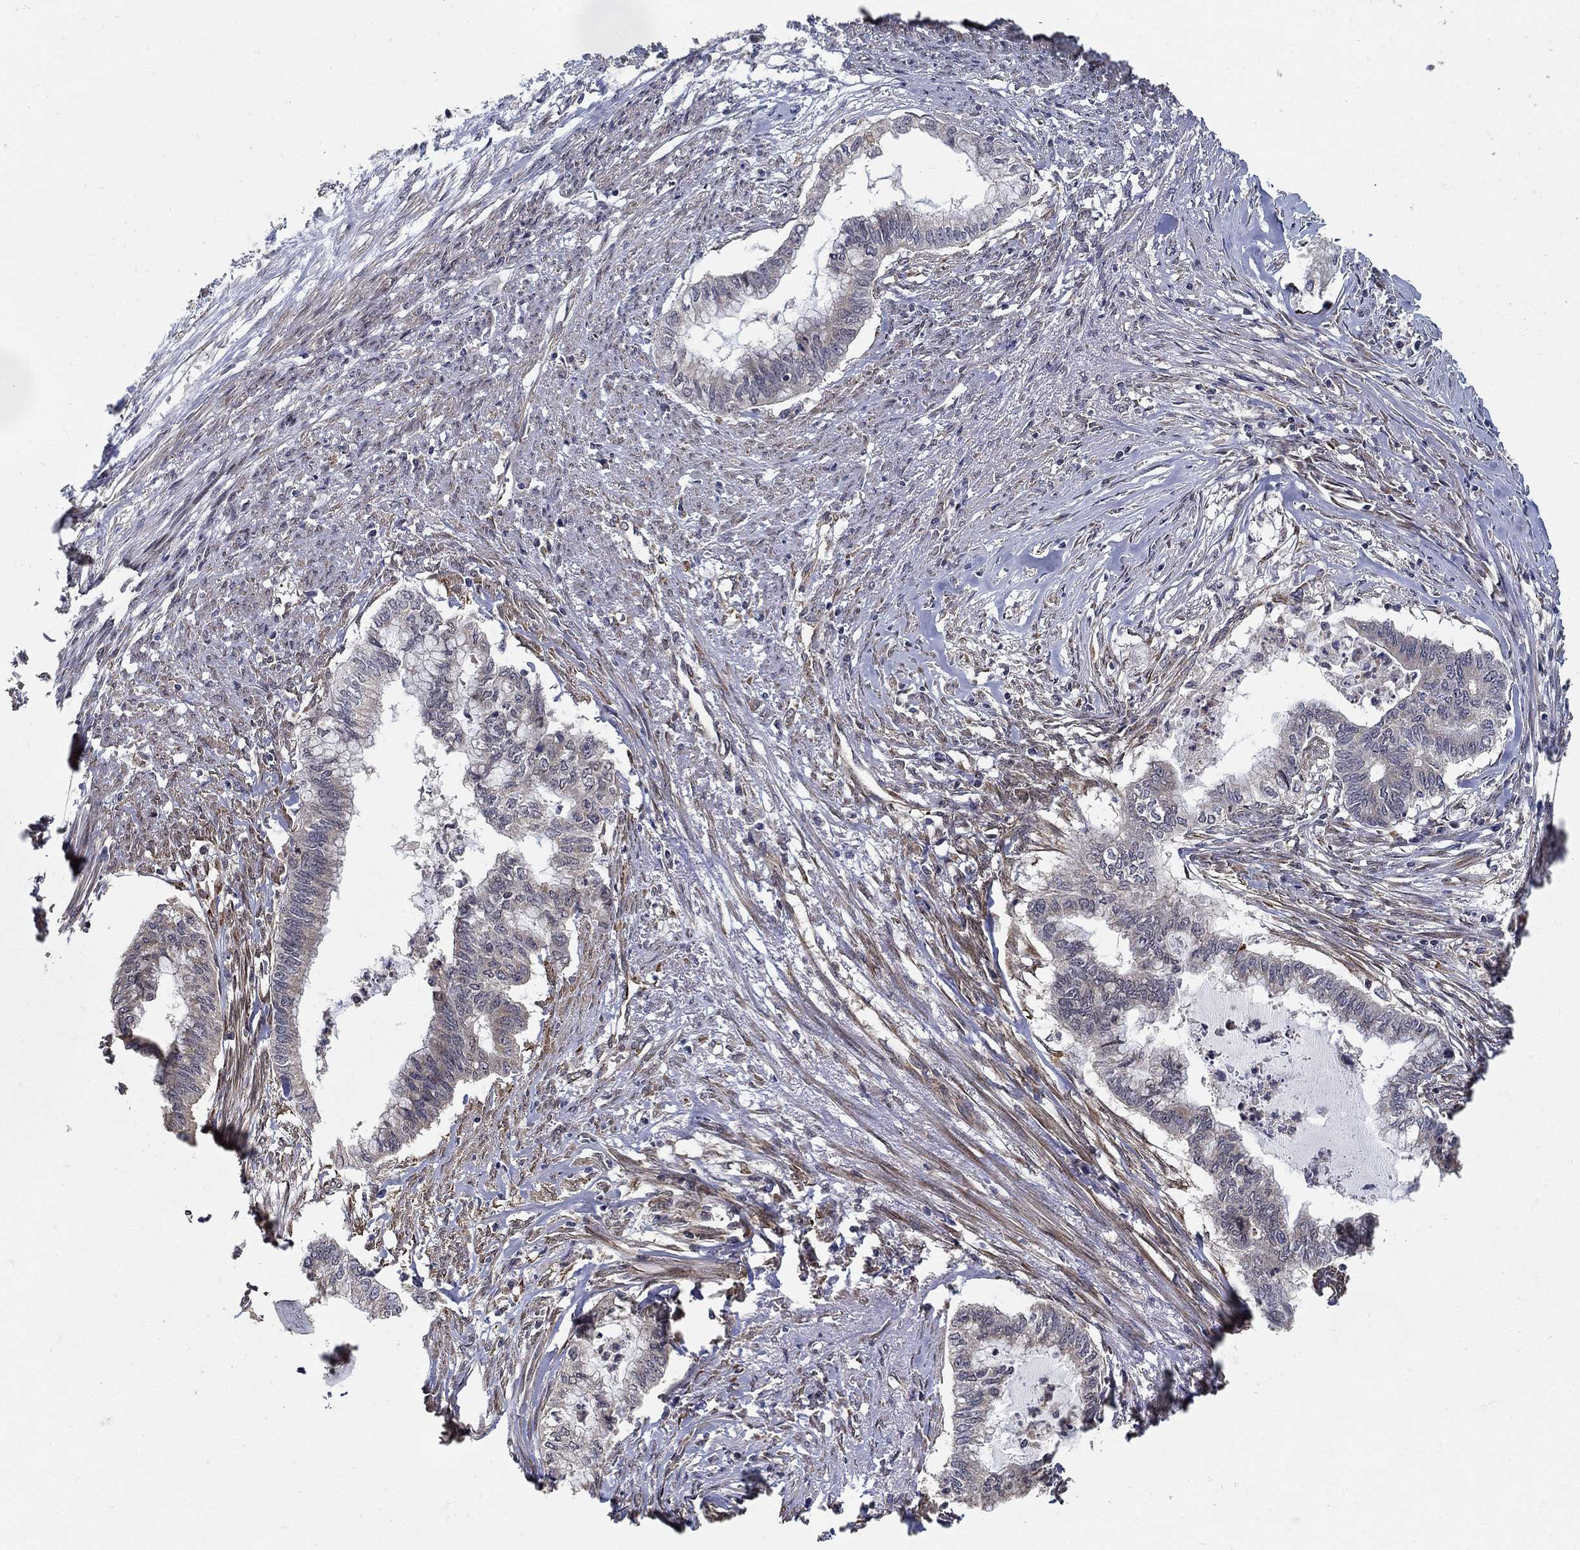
{"staining": {"intensity": "negative", "quantity": "none", "location": "none"}, "tissue": "endometrial cancer", "cell_type": "Tumor cells", "image_type": "cancer", "snomed": [{"axis": "morphology", "description": "Adenocarcinoma, NOS"}, {"axis": "topography", "description": "Endometrium"}], "caption": "Immunohistochemical staining of endometrial adenocarcinoma exhibits no significant positivity in tumor cells.", "gene": "ZNF594", "patient": {"sex": "female", "age": 79}}